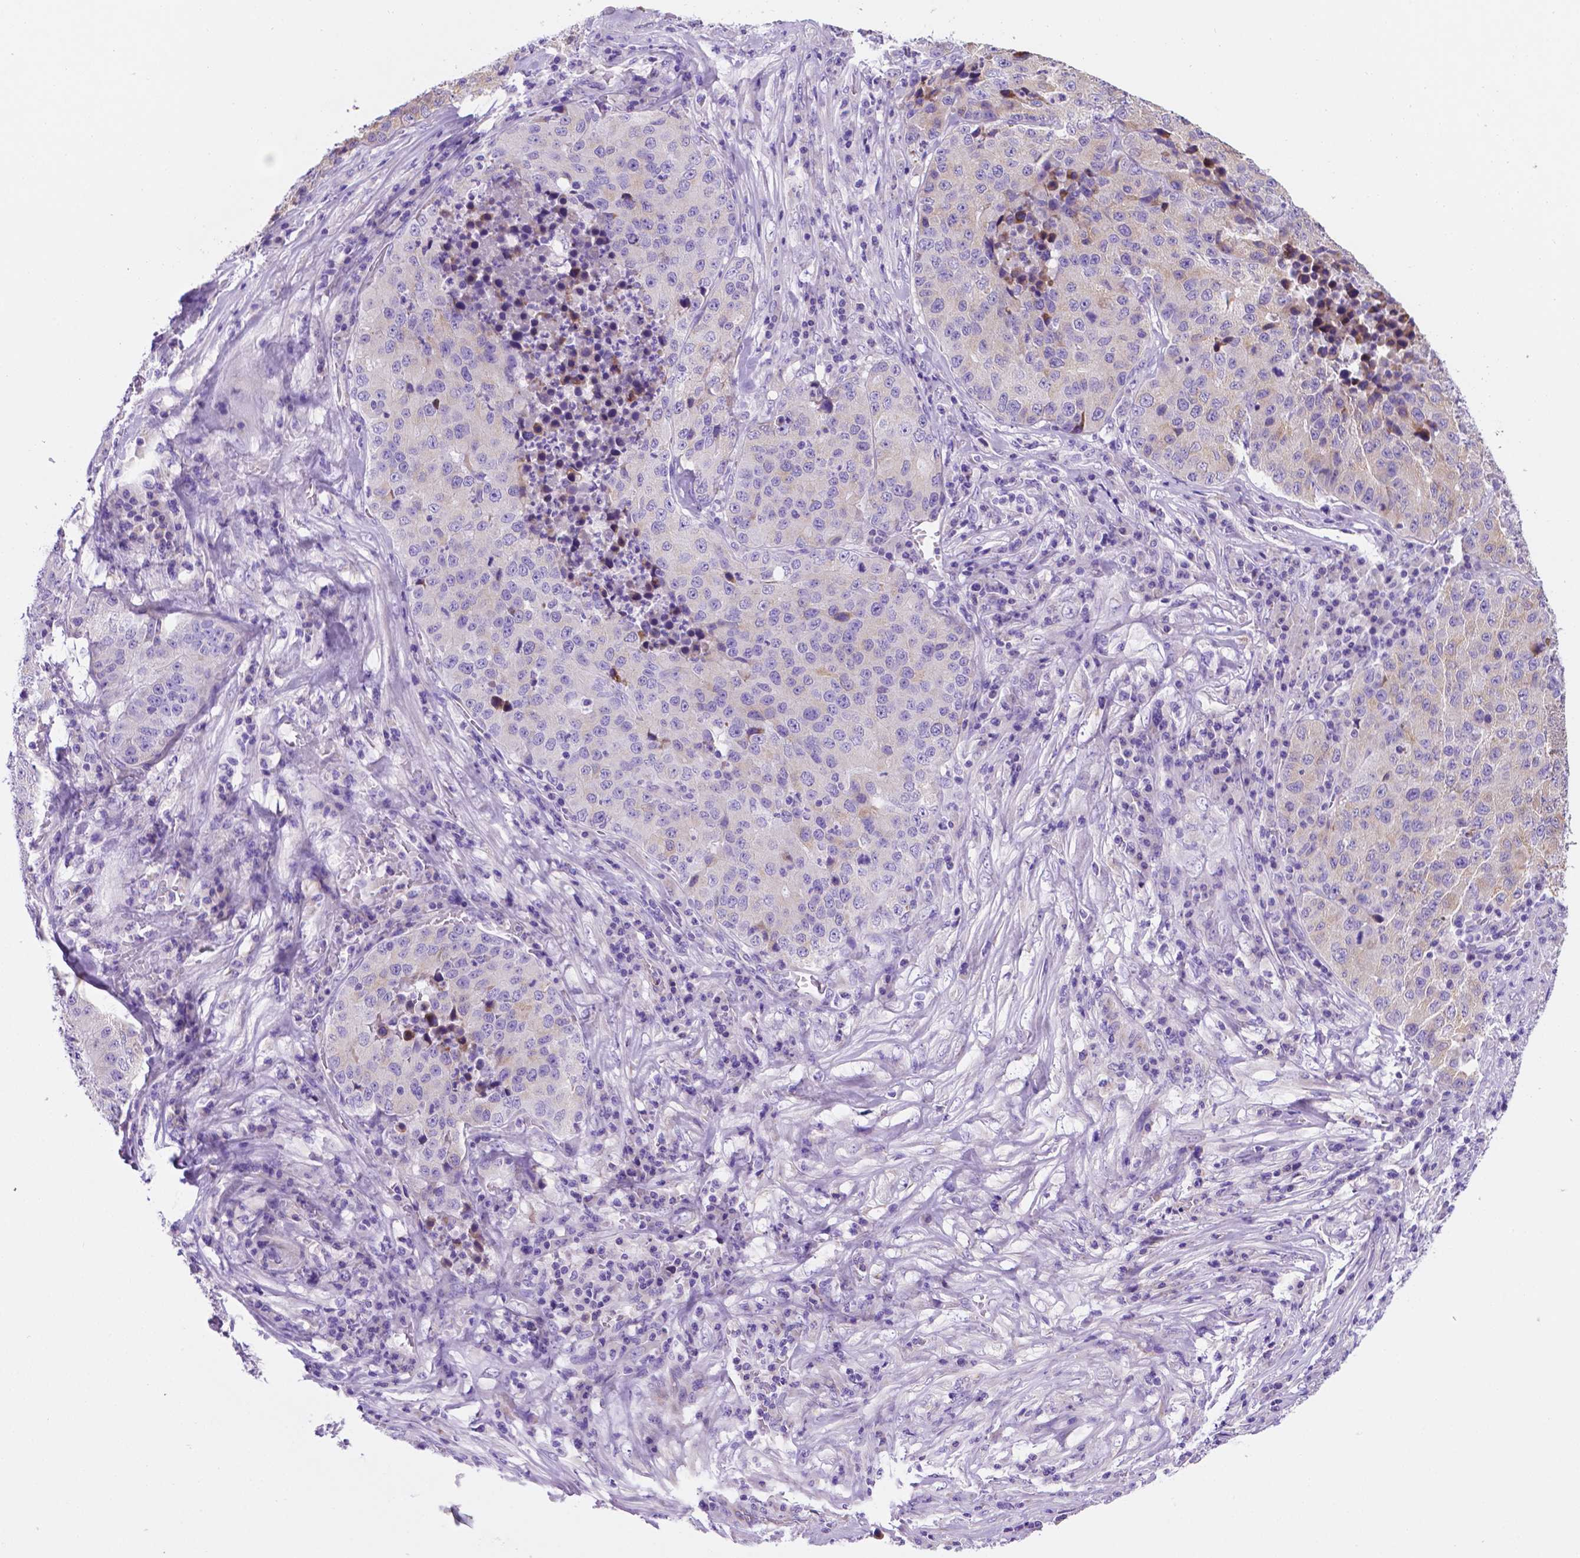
{"staining": {"intensity": "negative", "quantity": "none", "location": "none"}, "tissue": "stomach cancer", "cell_type": "Tumor cells", "image_type": "cancer", "snomed": [{"axis": "morphology", "description": "Adenocarcinoma, NOS"}, {"axis": "topography", "description": "Stomach"}], "caption": "This histopathology image is of adenocarcinoma (stomach) stained with IHC to label a protein in brown with the nuclei are counter-stained blue. There is no staining in tumor cells. (DAB (3,3'-diaminobenzidine) IHC, high magnification).", "gene": "CEACAM7", "patient": {"sex": "male", "age": 71}}